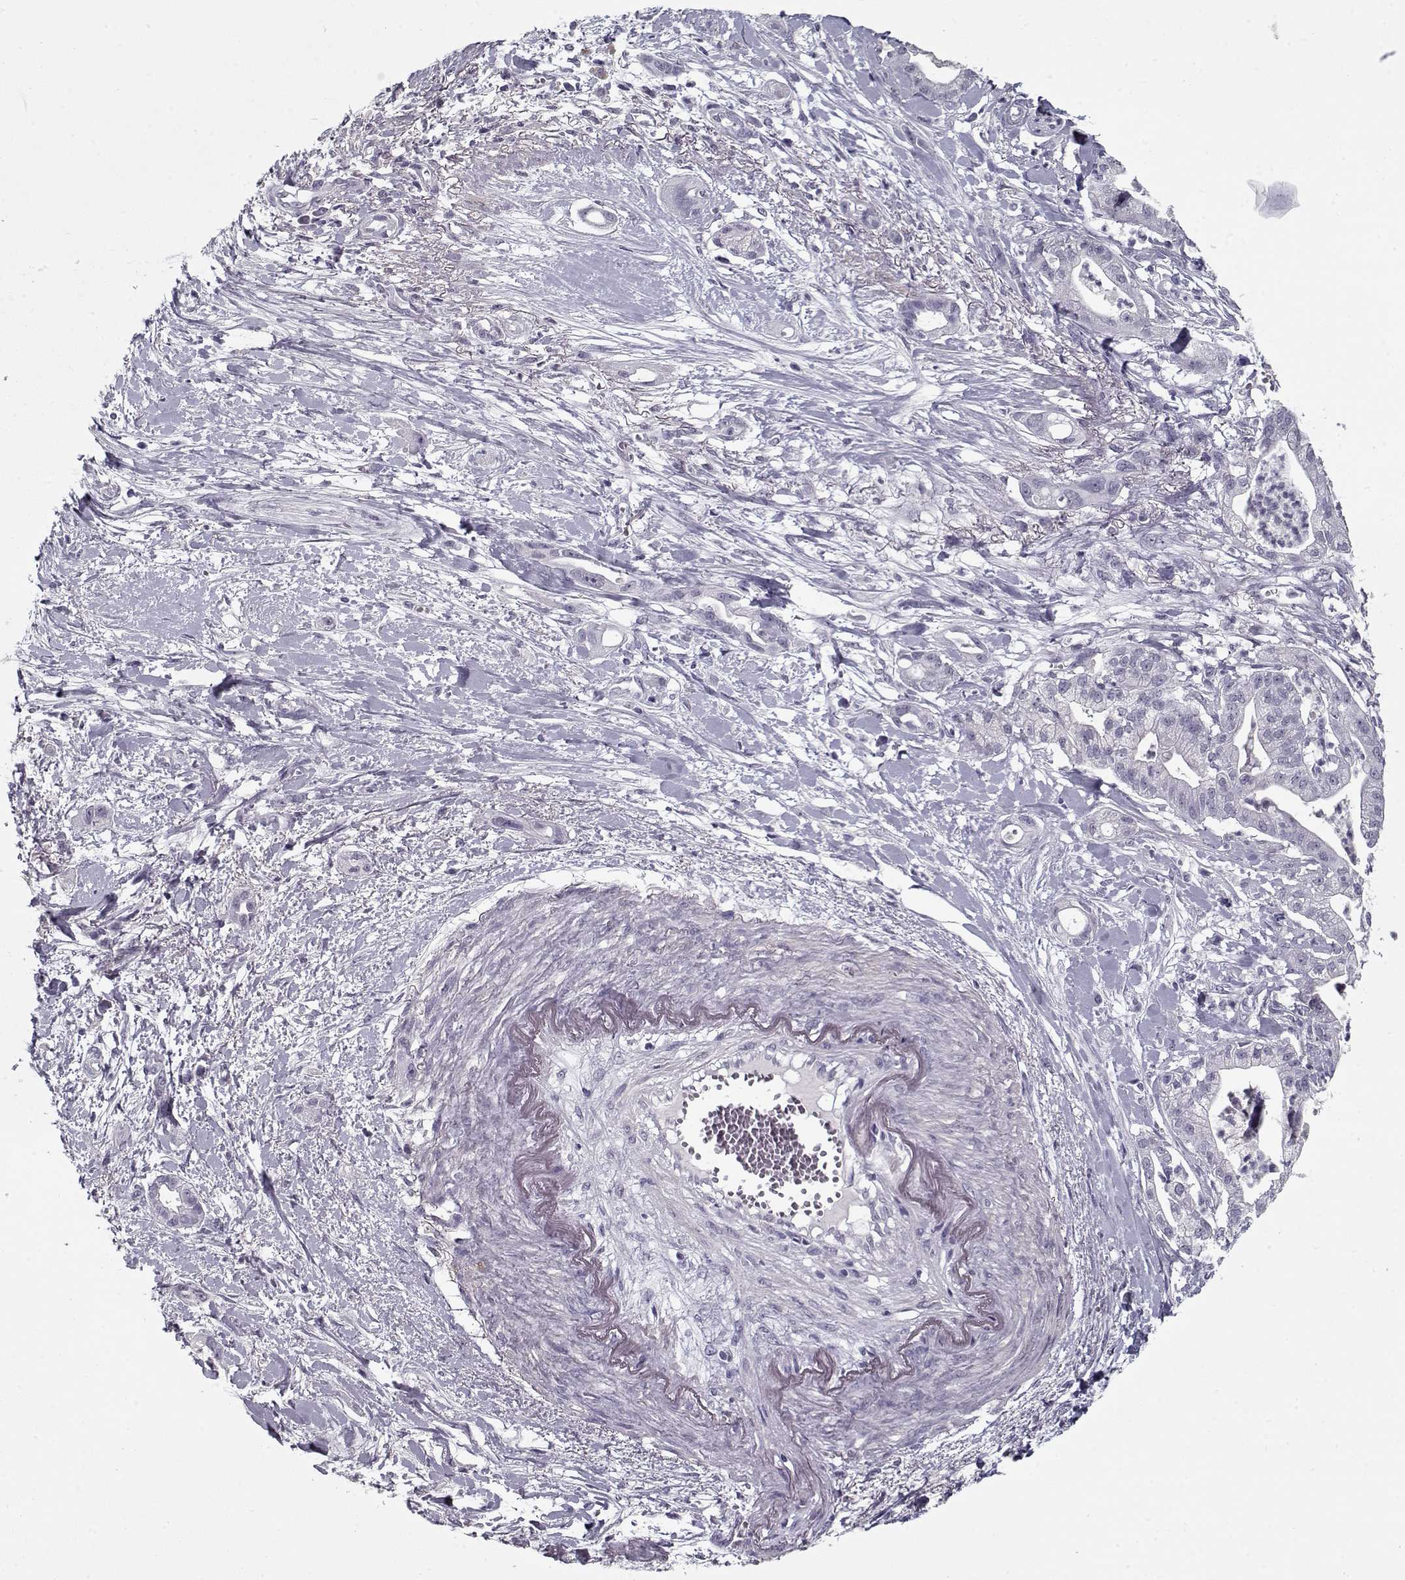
{"staining": {"intensity": "negative", "quantity": "none", "location": "none"}, "tissue": "pancreatic cancer", "cell_type": "Tumor cells", "image_type": "cancer", "snomed": [{"axis": "morphology", "description": "Normal tissue, NOS"}, {"axis": "morphology", "description": "Adenocarcinoma, NOS"}, {"axis": "topography", "description": "Lymph node"}, {"axis": "topography", "description": "Pancreas"}], "caption": "Tumor cells show no significant positivity in pancreatic cancer. Brightfield microscopy of immunohistochemistry (IHC) stained with DAB (brown) and hematoxylin (blue), captured at high magnification.", "gene": "RNF32", "patient": {"sex": "female", "age": 58}}